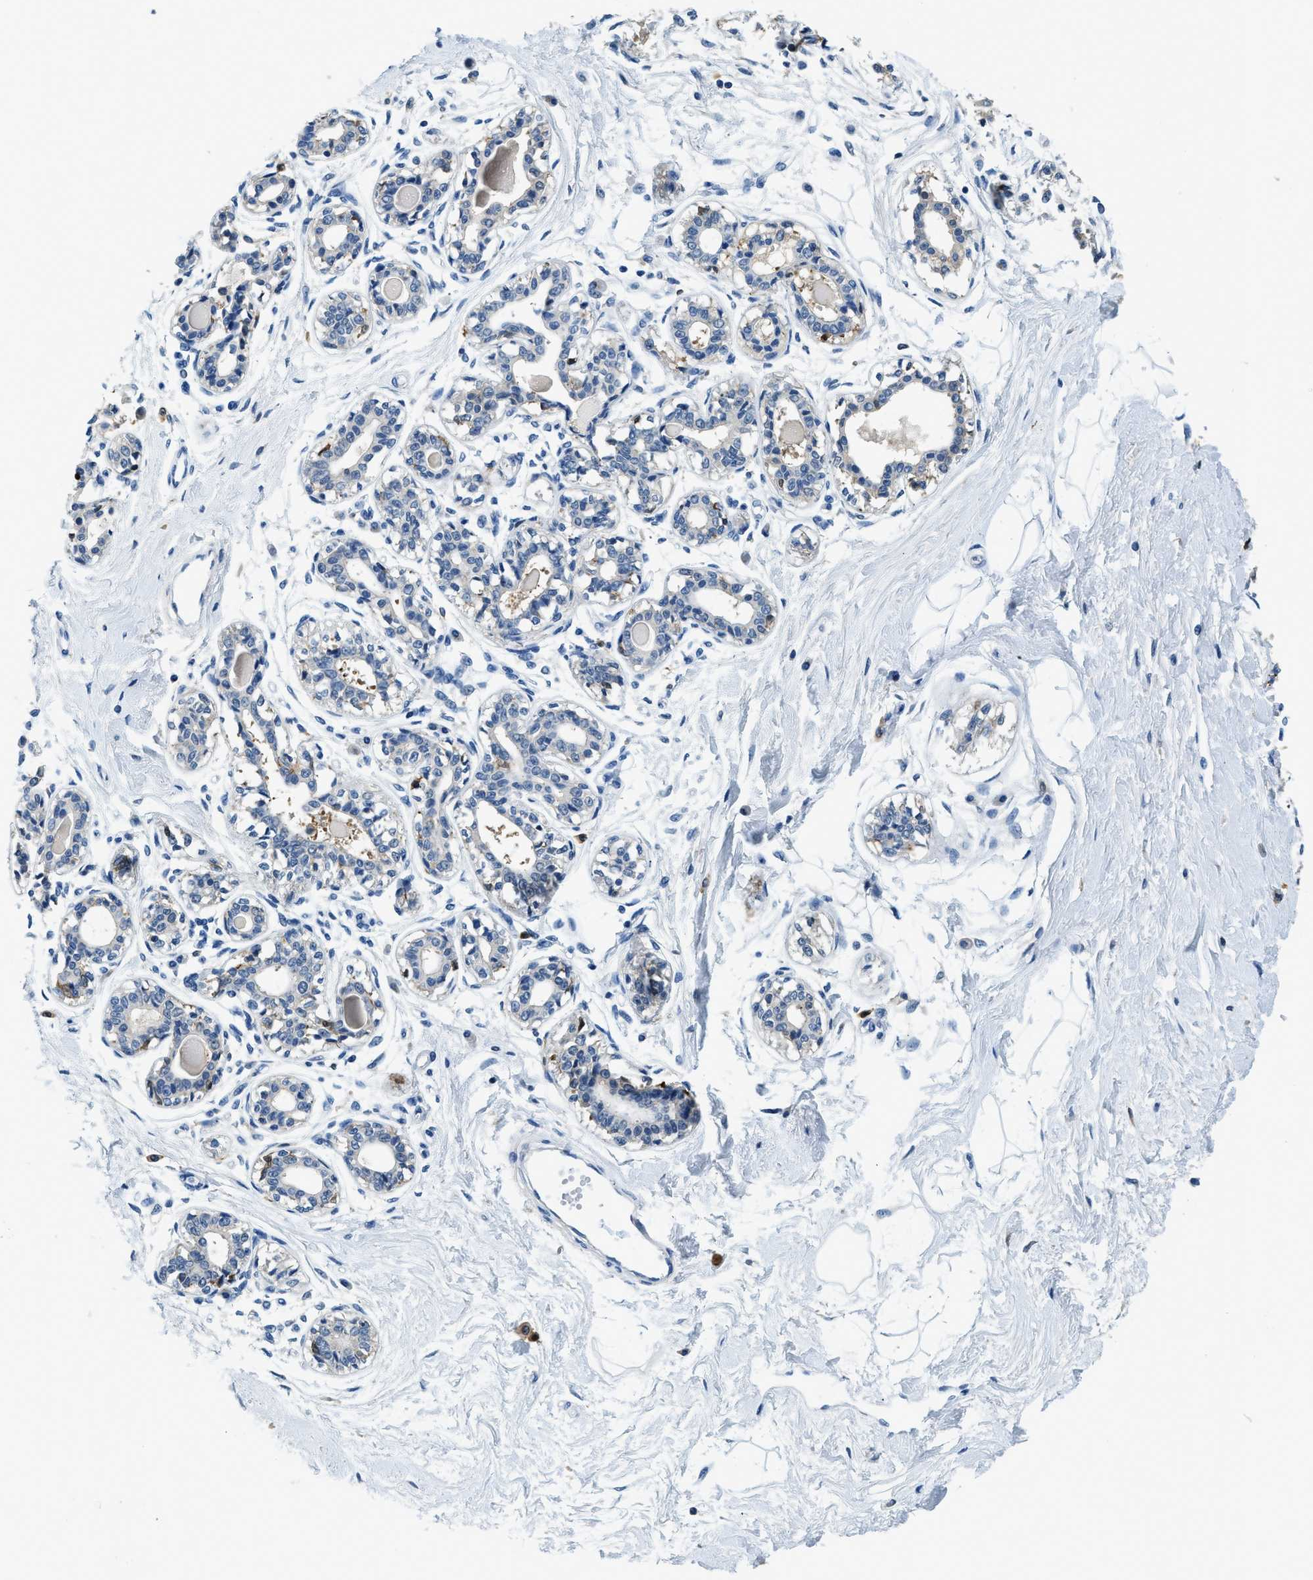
{"staining": {"intensity": "negative", "quantity": "none", "location": "none"}, "tissue": "breast", "cell_type": "Adipocytes", "image_type": "normal", "snomed": [{"axis": "morphology", "description": "Normal tissue, NOS"}, {"axis": "topography", "description": "Breast"}], "caption": "There is no significant staining in adipocytes of breast. (DAB (3,3'-diaminobenzidine) IHC with hematoxylin counter stain).", "gene": "CAPG", "patient": {"sex": "female", "age": 45}}